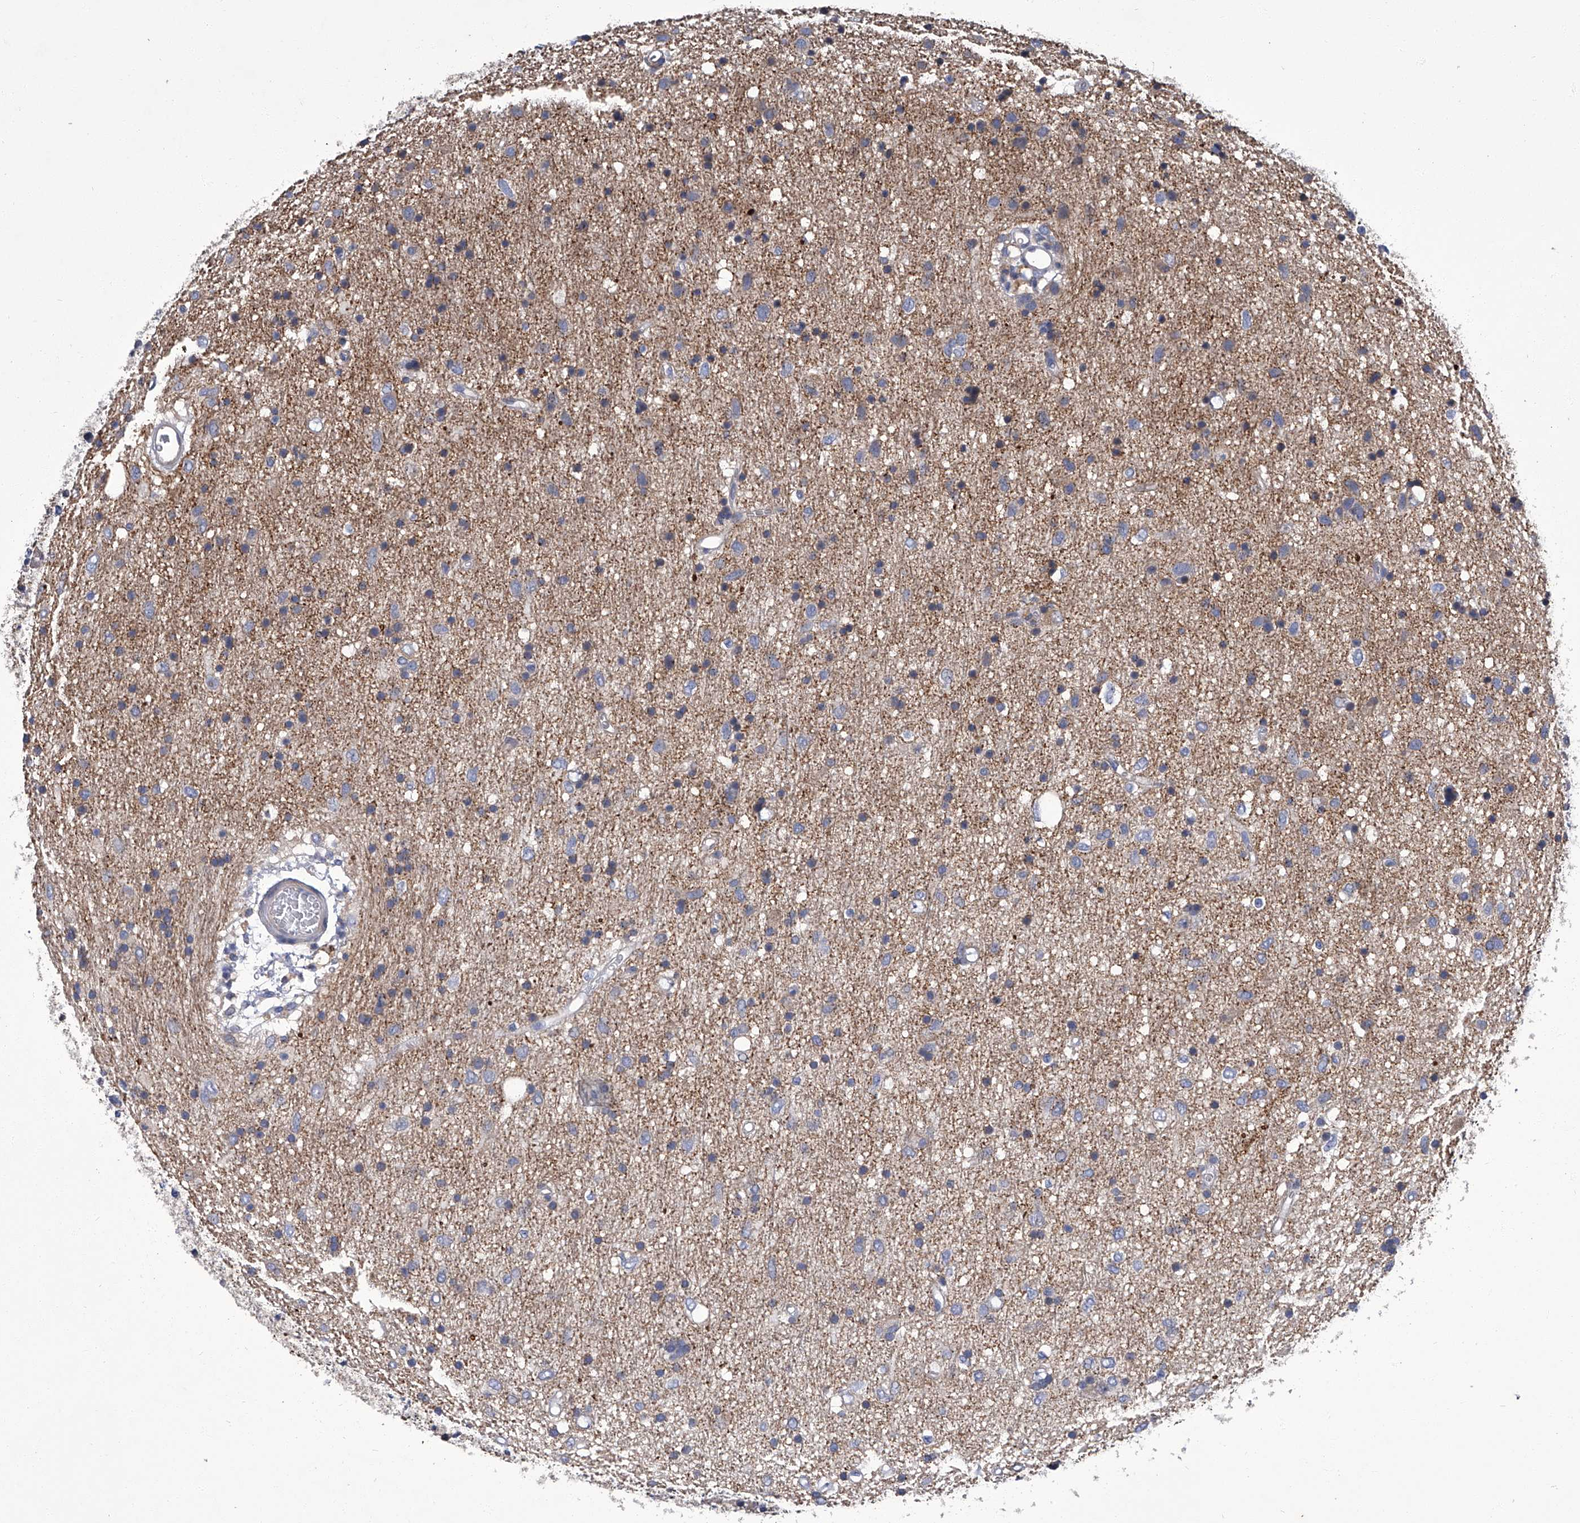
{"staining": {"intensity": "weak", "quantity": "25%-75%", "location": "cytoplasmic/membranous"}, "tissue": "glioma", "cell_type": "Tumor cells", "image_type": "cancer", "snomed": [{"axis": "morphology", "description": "Glioma, malignant, Low grade"}, {"axis": "topography", "description": "Brain"}], "caption": "Malignant low-grade glioma was stained to show a protein in brown. There is low levels of weak cytoplasmic/membranous expression in about 25%-75% of tumor cells.", "gene": "TGFBR1", "patient": {"sex": "male", "age": 77}}